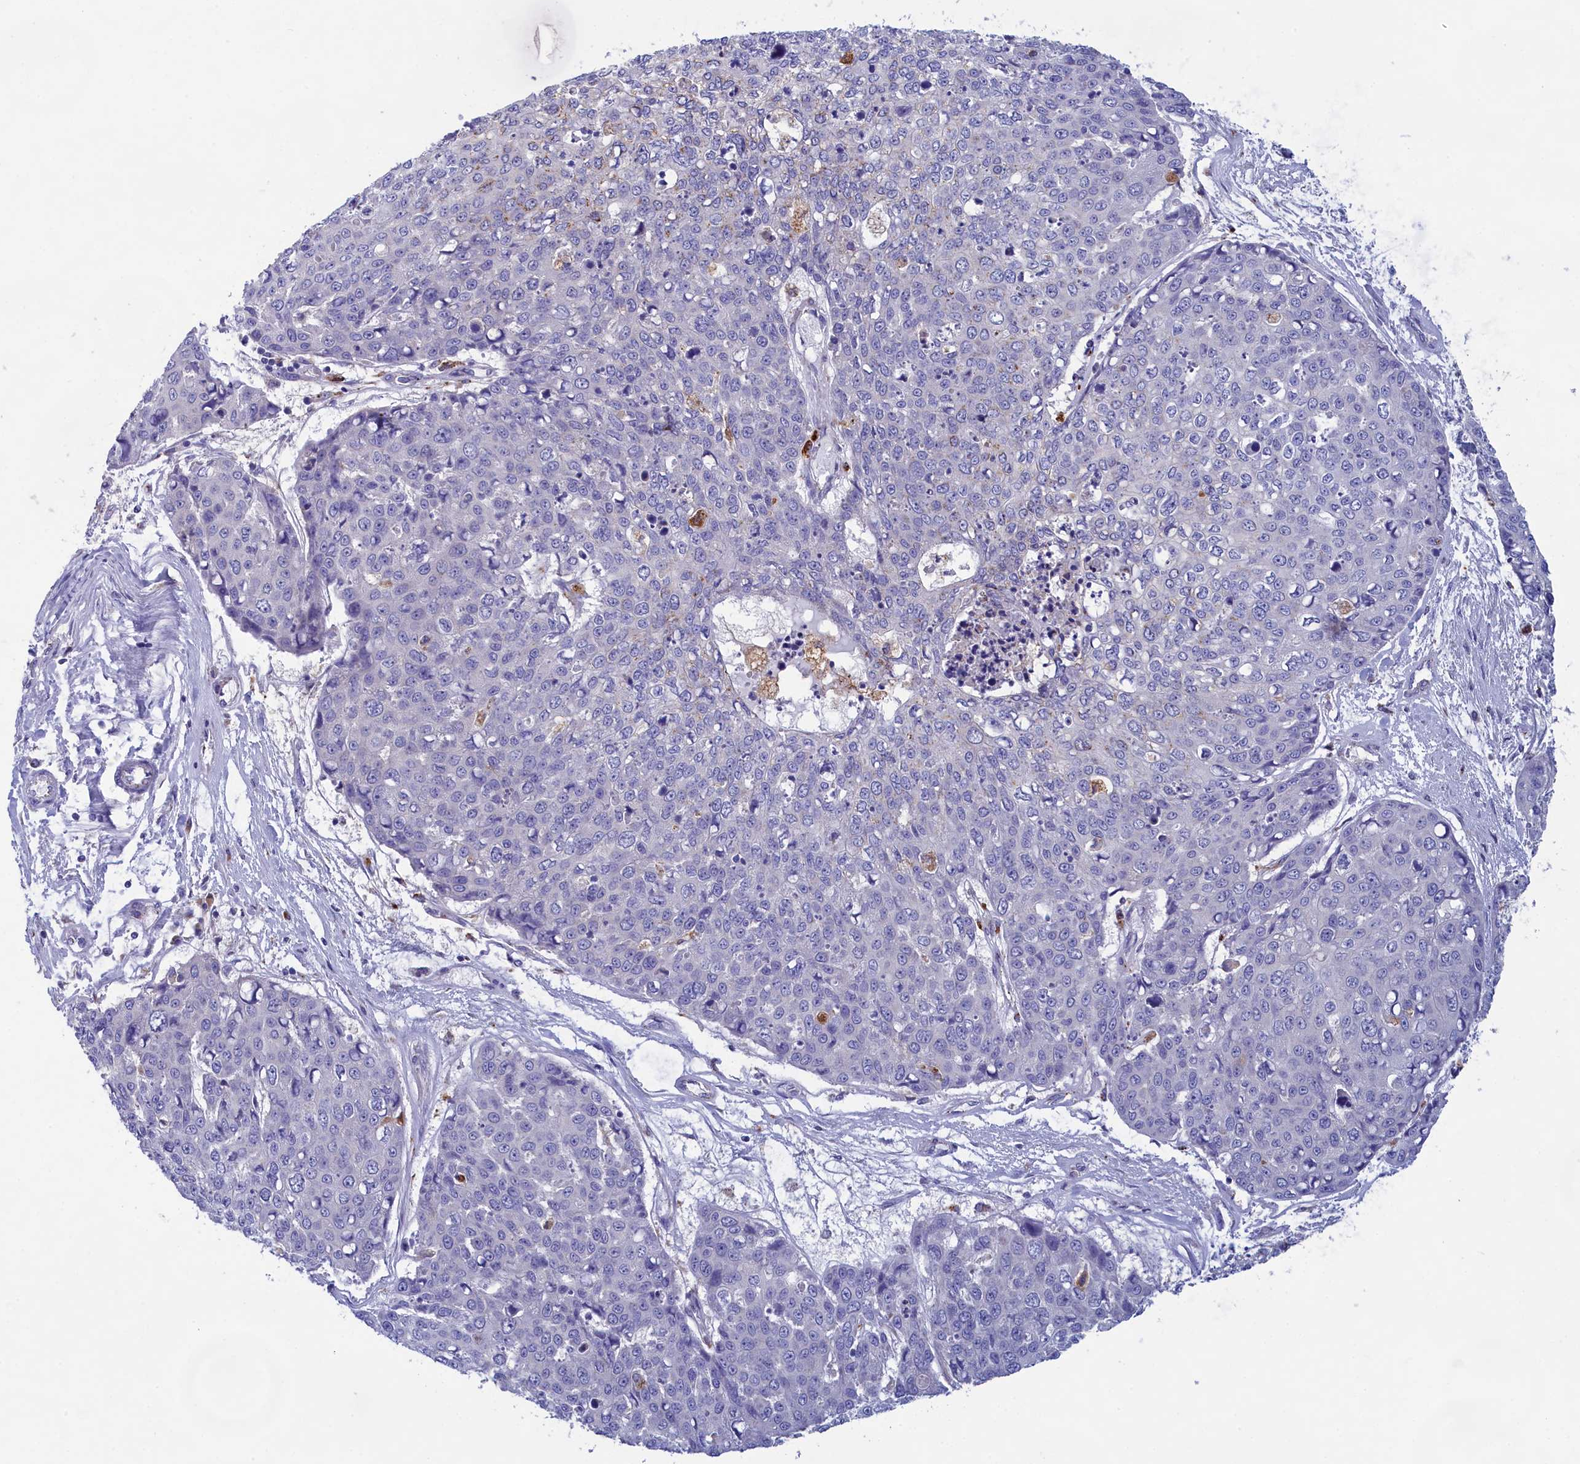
{"staining": {"intensity": "negative", "quantity": "none", "location": "none"}, "tissue": "skin cancer", "cell_type": "Tumor cells", "image_type": "cancer", "snomed": [{"axis": "morphology", "description": "Squamous cell carcinoma, NOS"}, {"axis": "topography", "description": "Skin"}], "caption": "Micrograph shows no protein positivity in tumor cells of skin squamous cell carcinoma tissue.", "gene": "WDR6", "patient": {"sex": "female", "age": 44}}